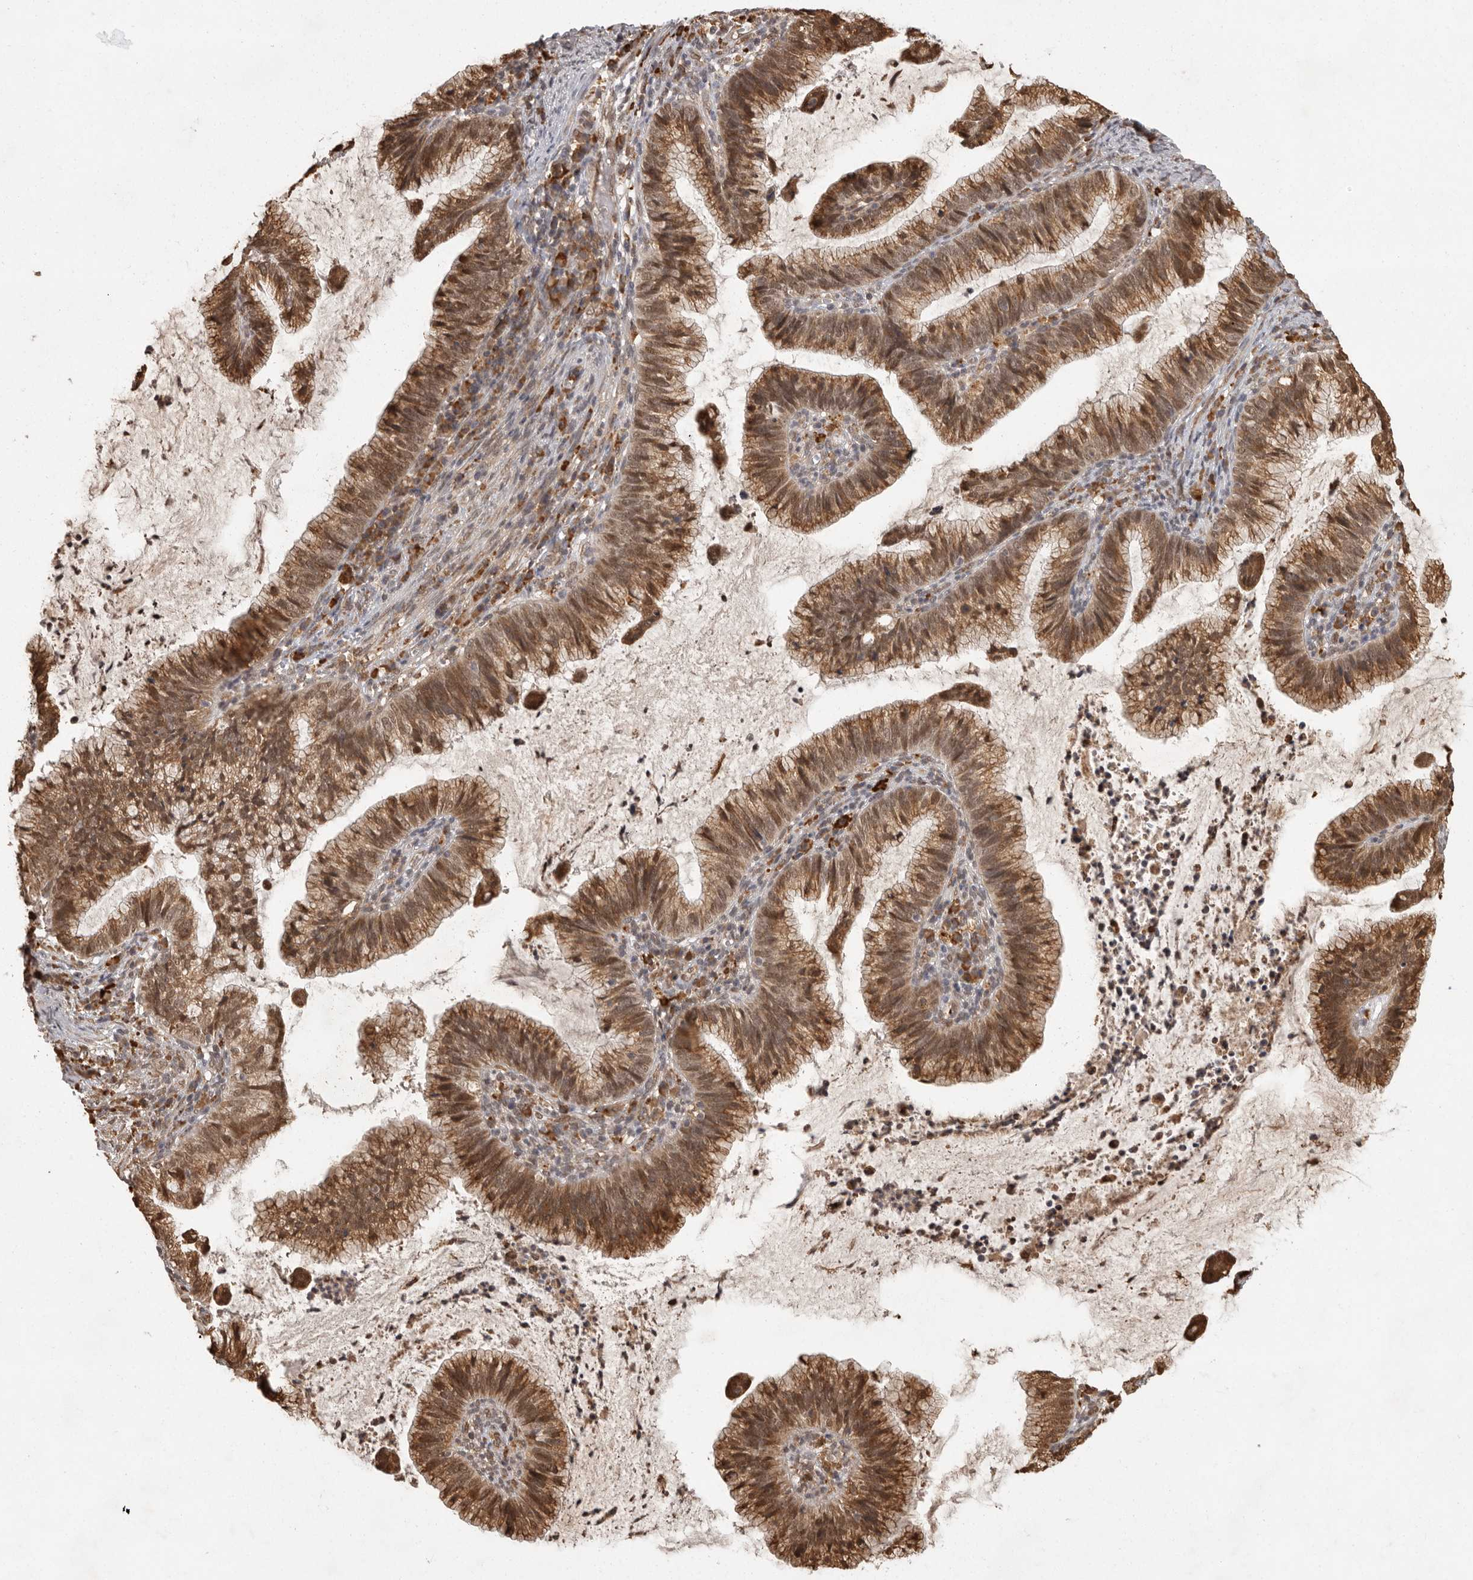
{"staining": {"intensity": "moderate", "quantity": ">75%", "location": "cytoplasmic/membranous,nuclear"}, "tissue": "cervical cancer", "cell_type": "Tumor cells", "image_type": "cancer", "snomed": [{"axis": "morphology", "description": "Adenocarcinoma, NOS"}, {"axis": "topography", "description": "Cervix"}], "caption": "High-magnification brightfield microscopy of adenocarcinoma (cervical) stained with DAB (brown) and counterstained with hematoxylin (blue). tumor cells exhibit moderate cytoplasmic/membranous and nuclear positivity is appreciated in approximately>75% of cells. The protein of interest is shown in brown color, while the nuclei are stained blue.", "gene": "ZNF83", "patient": {"sex": "female", "age": 36}}